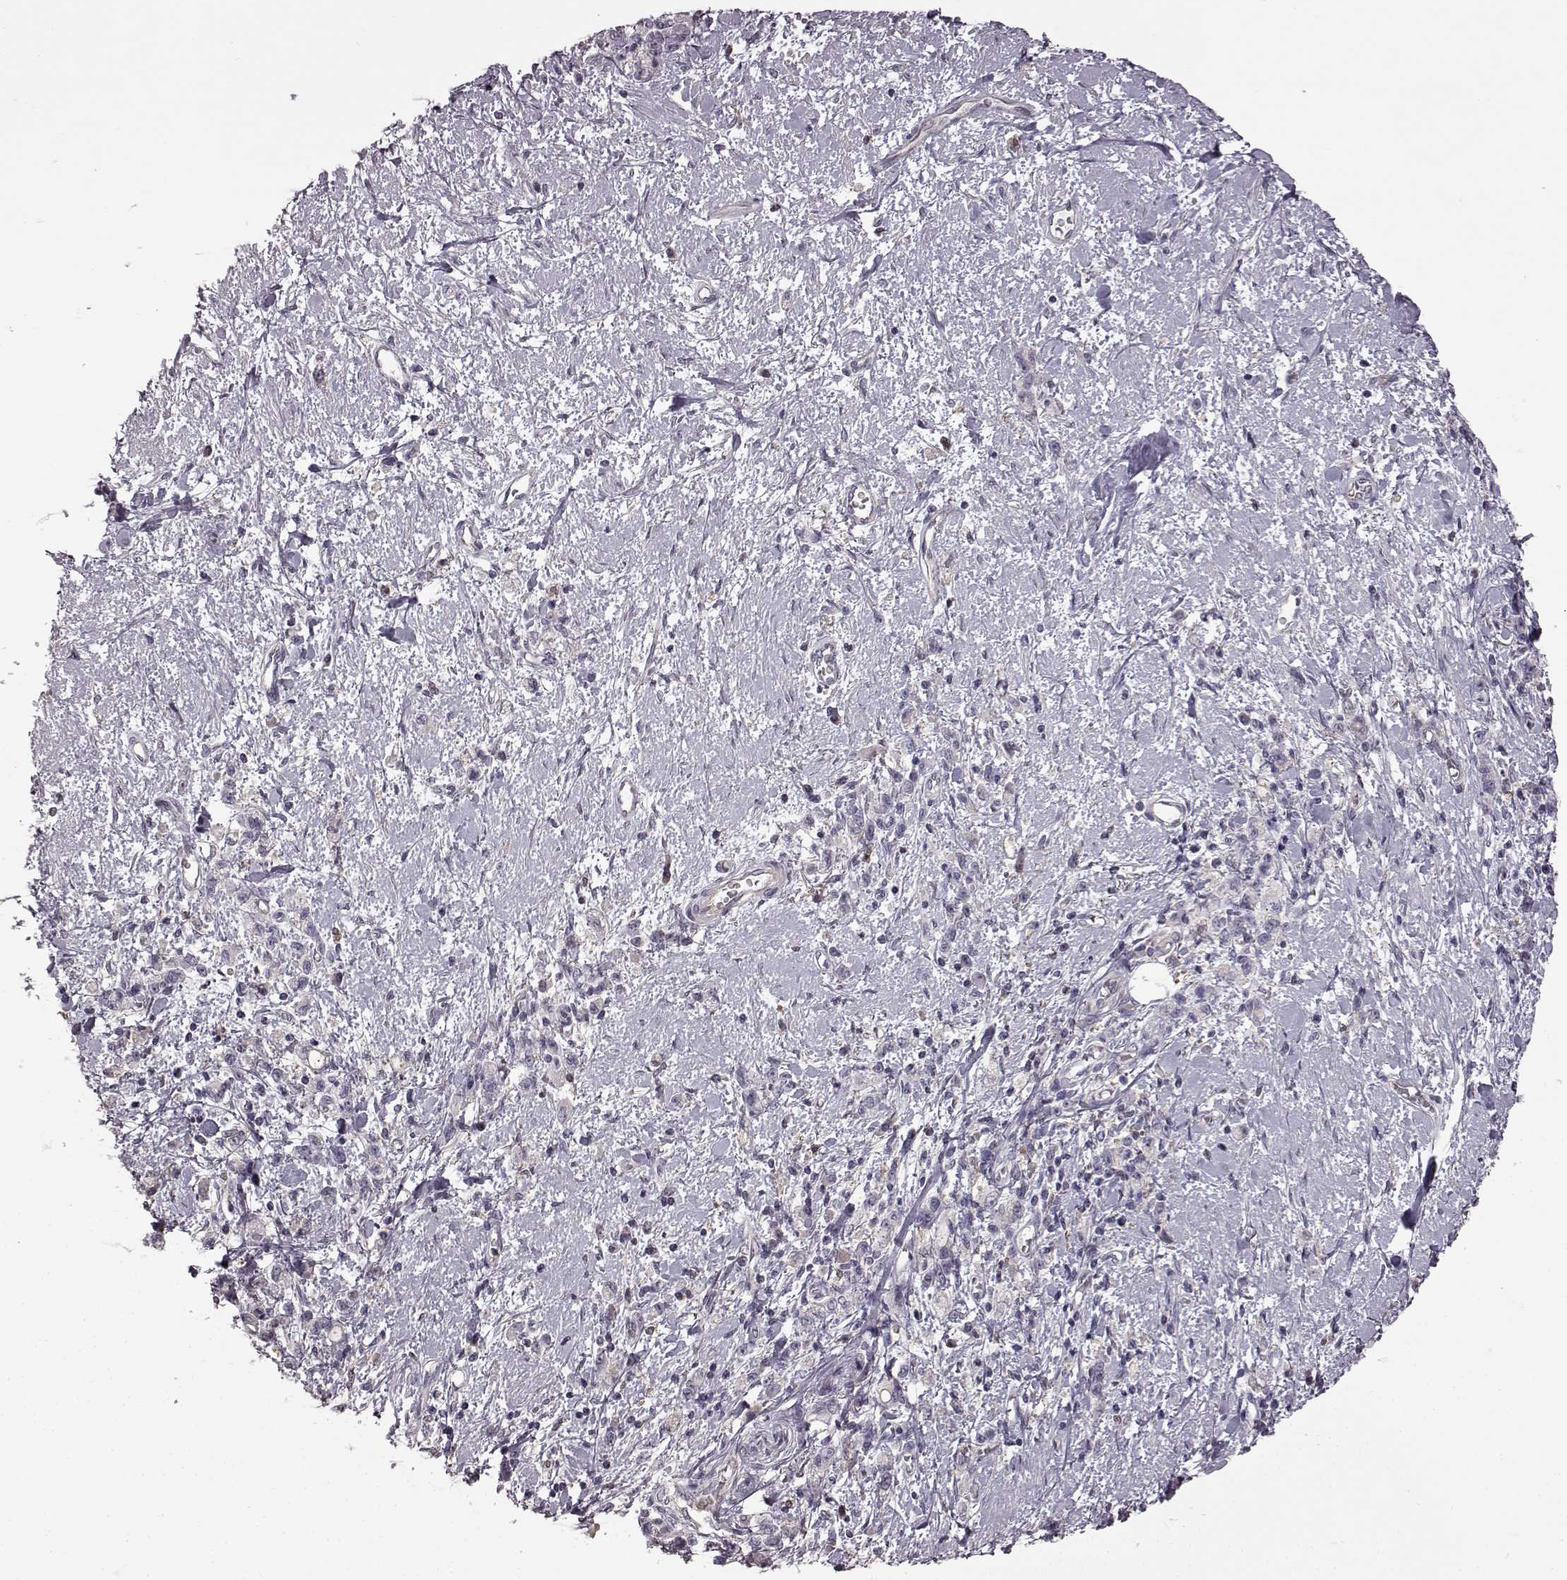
{"staining": {"intensity": "negative", "quantity": "none", "location": "none"}, "tissue": "stomach cancer", "cell_type": "Tumor cells", "image_type": "cancer", "snomed": [{"axis": "morphology", "description": "Adenocarcinoma, NOS"}, {"axis": "topography", "description": "Stomach"}], "caption": "Immunohistochemical staining of human stomach cancer displays no significant expression in tumor cells.", "gene": "B3GNT6", "patient": {"sex": "male", "age": 77}}